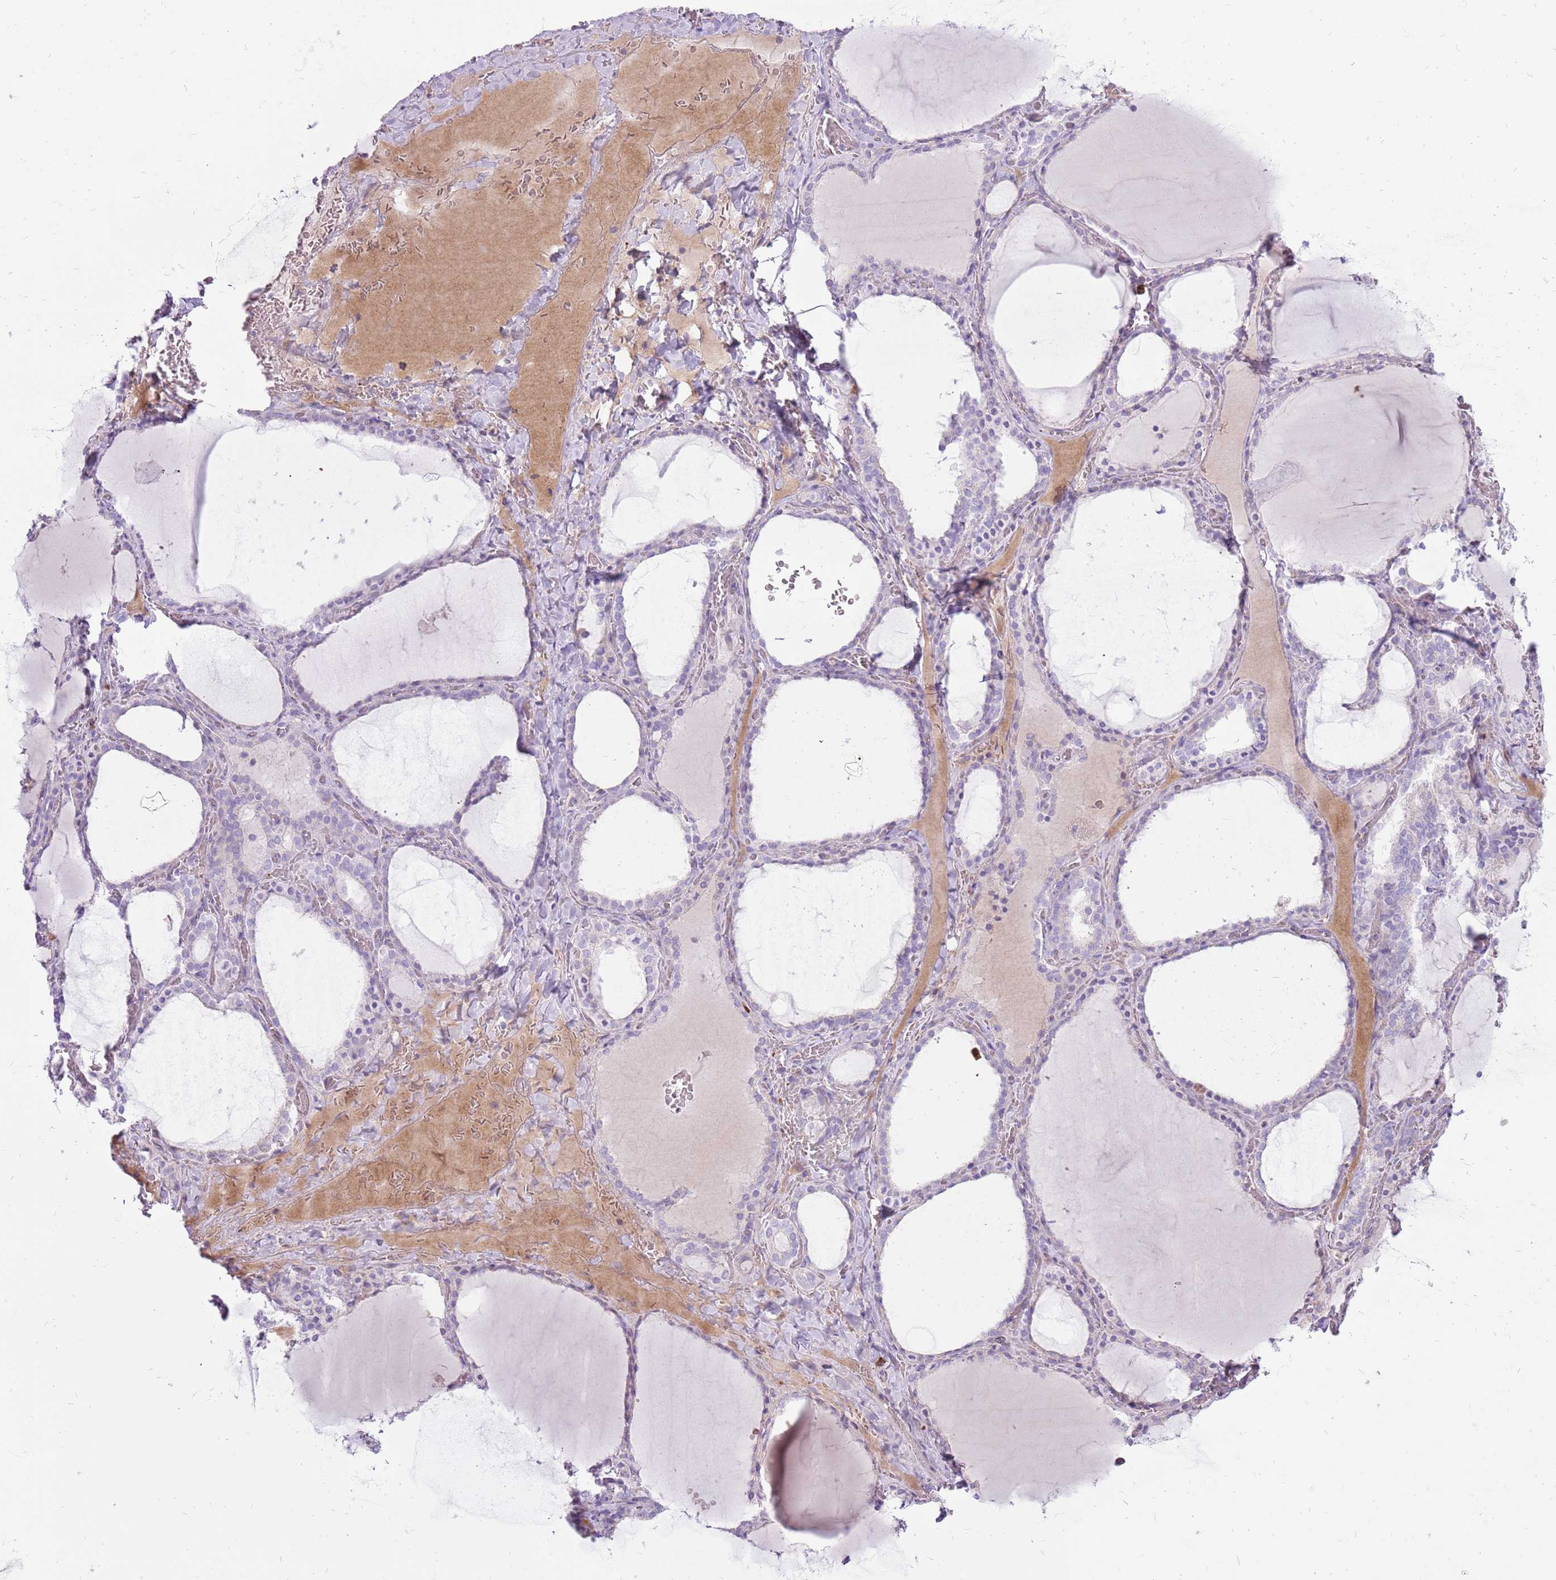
{"staining": {"intensity": "negative", "quantity": "none", "location": "none"}, "tissue": "thyroid gland", "cell_type": "Glandular cells", "image_type": "normal", "snomed": [{"axis": "morphology", "description": "Normal tissue, NOS"}, {"axis": "topography", "description": "Thyroid gland"}], "caption": "Immunohistochemistry of unremarkable thyroid gland displays no expression in glandular cells.", "gene": "MCUB", "patient": {"sex": "female", "age": 39}}